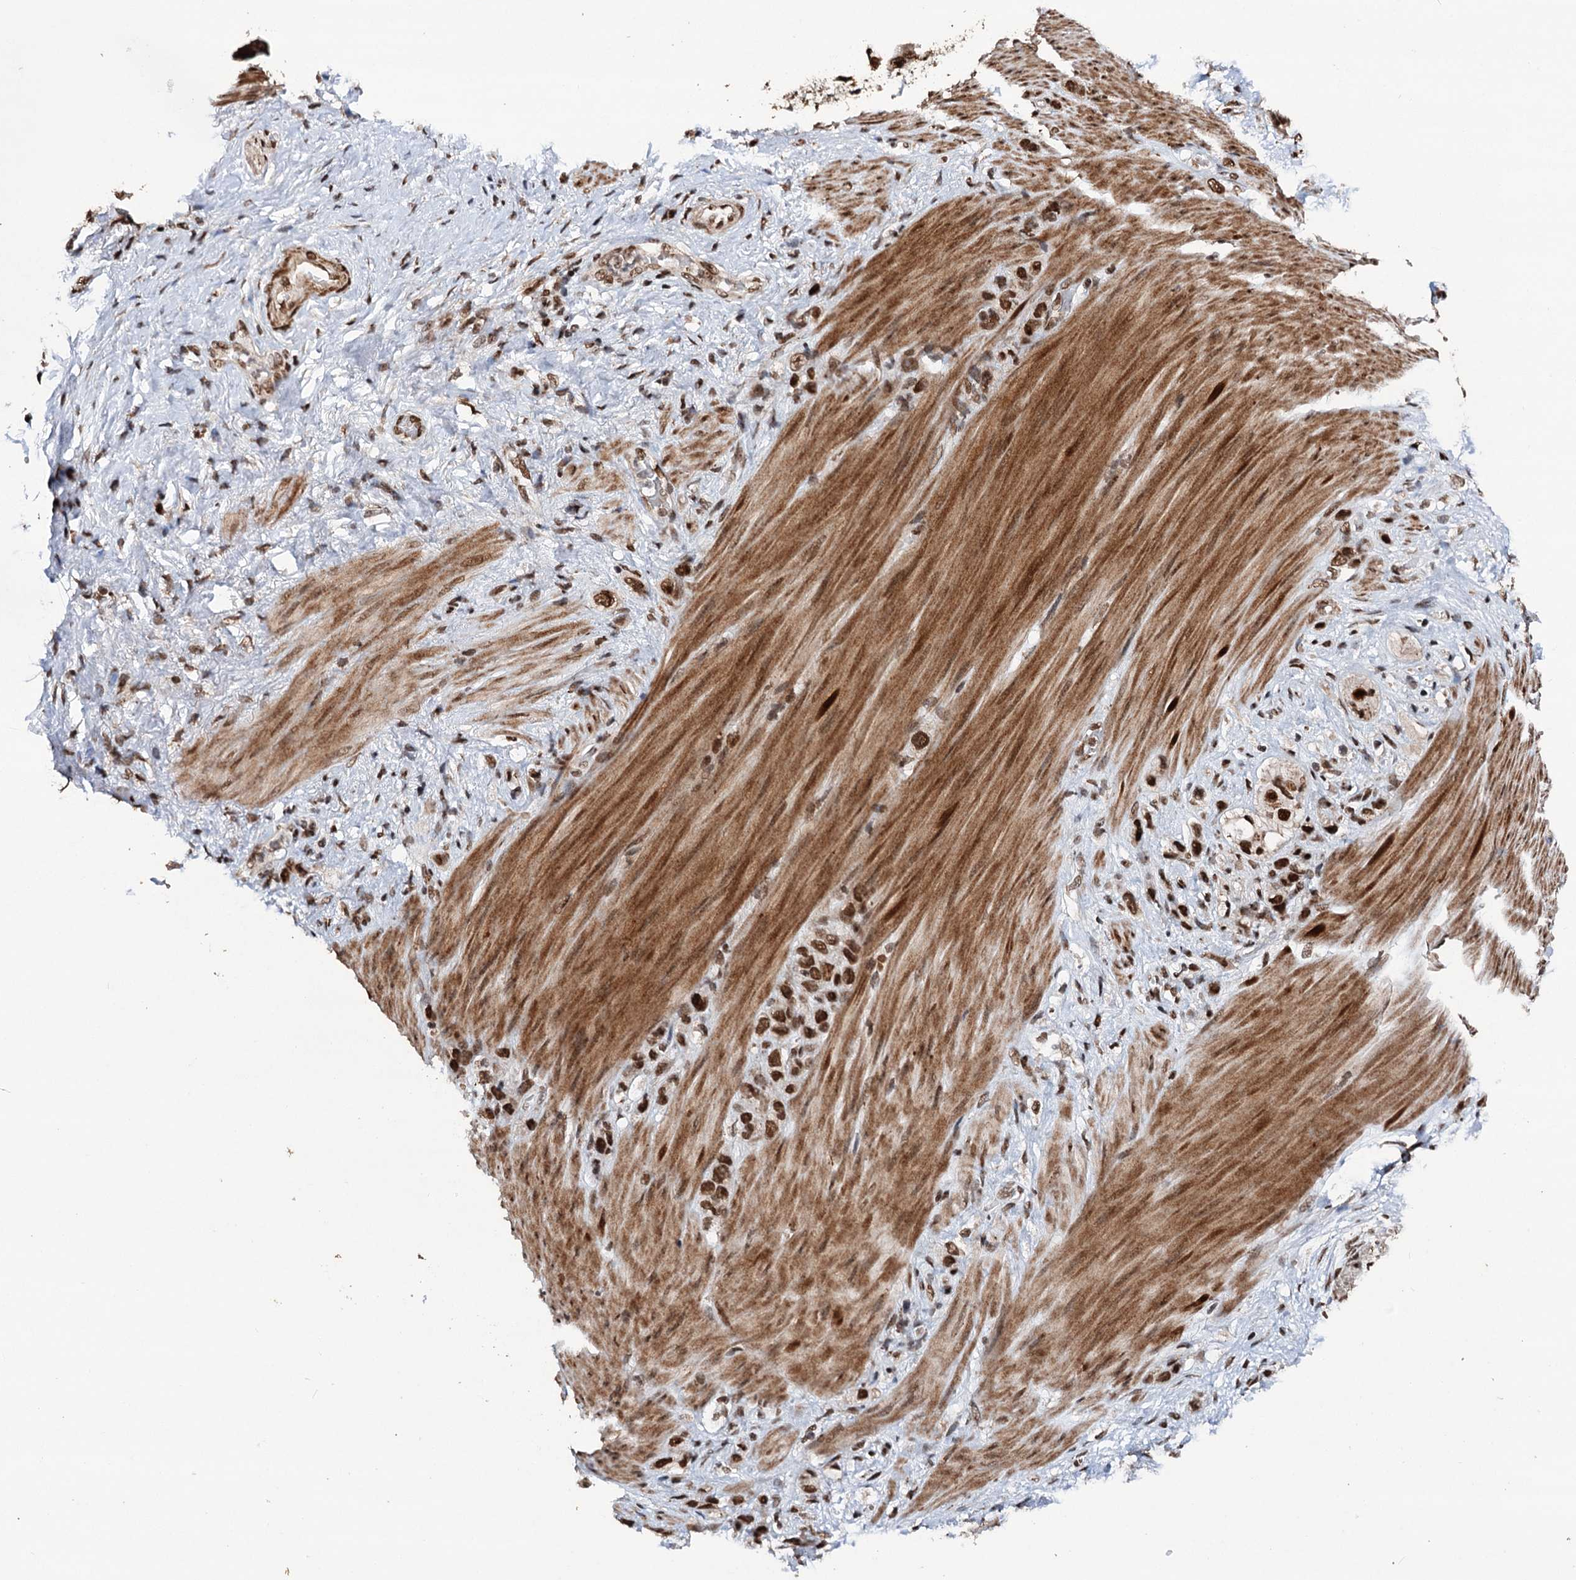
{"staining": {"intensity": "strong", "quantity": ">75%", "location": "nuclear"}, "tissue": "stomach cancer", "cell_type": "Tumor cells", "image_type": "cancer", "snomed": [{"axis": "morphology", "description": "Adenocarcinoma, NOS"}, {"axis": "morphology", "description": "Adenocarcinoma, High grade"}, {"axis": "topography", "description": "Stomach, upper"}, {"axis": "topography", "description": "Stomach, lower"}], "caption": "The immunohistochemical stain labels strong nuclear expression in tumor cells of adenocarcinoma (high-grade) (stomach) tissue.", "gene": "MATR3", "patient": {"sex": "female", "age": 65}}